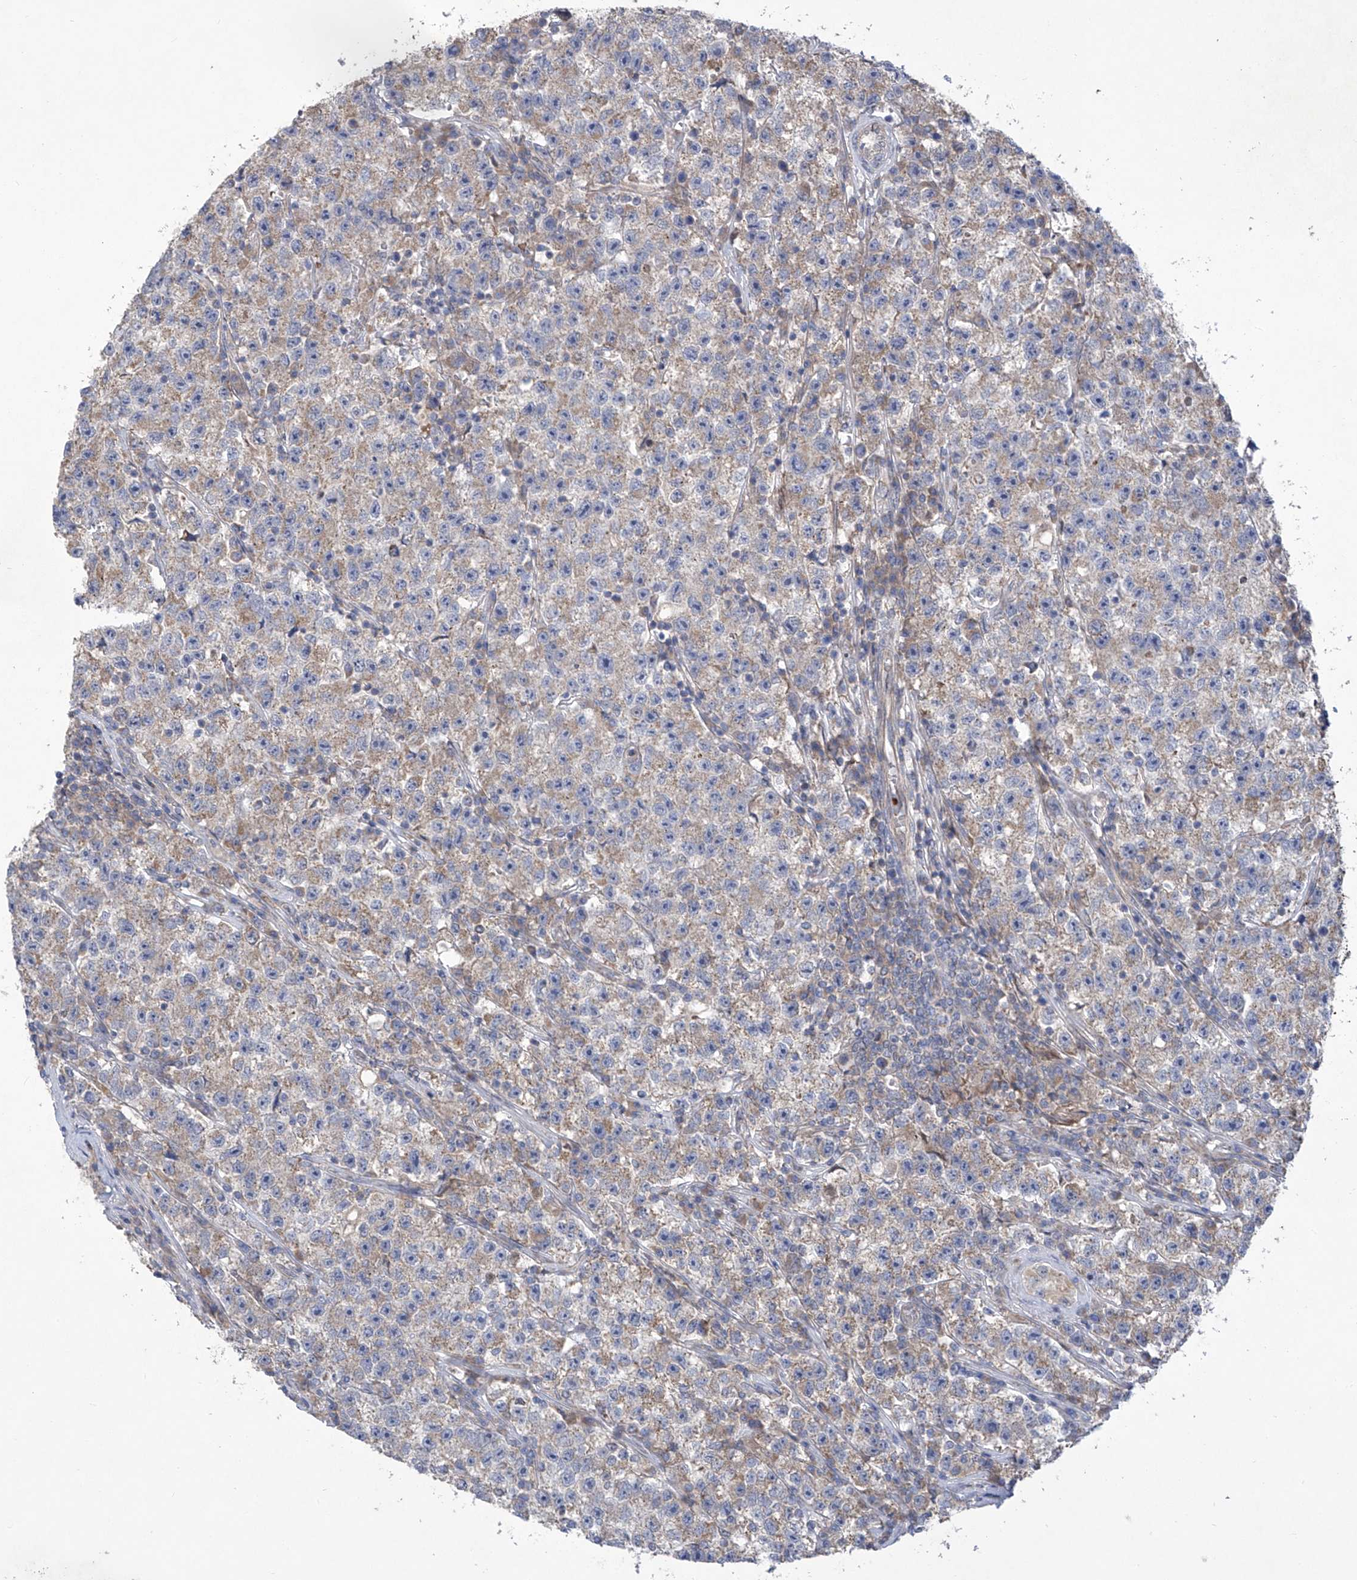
{"staining": {"intensity": "weak", "quantity": "25%-75%", "location": "cytoplasmic/membranous"}, "tissue": "testis cancer", "cell_type": "Tumor cells", "image_type": "cancer", "snomed": [{"axis": "morphology", "description": "Seminoma, NOS"}, {"axis": "topography", "description": "Testis"}], "caption": "A brown stain labels weak cytoplasmic/membranous positivity of a protein in human testis cancer tumor cells.", "gene": "COQ3", "patient": {"sex": "male", "age": 22}}